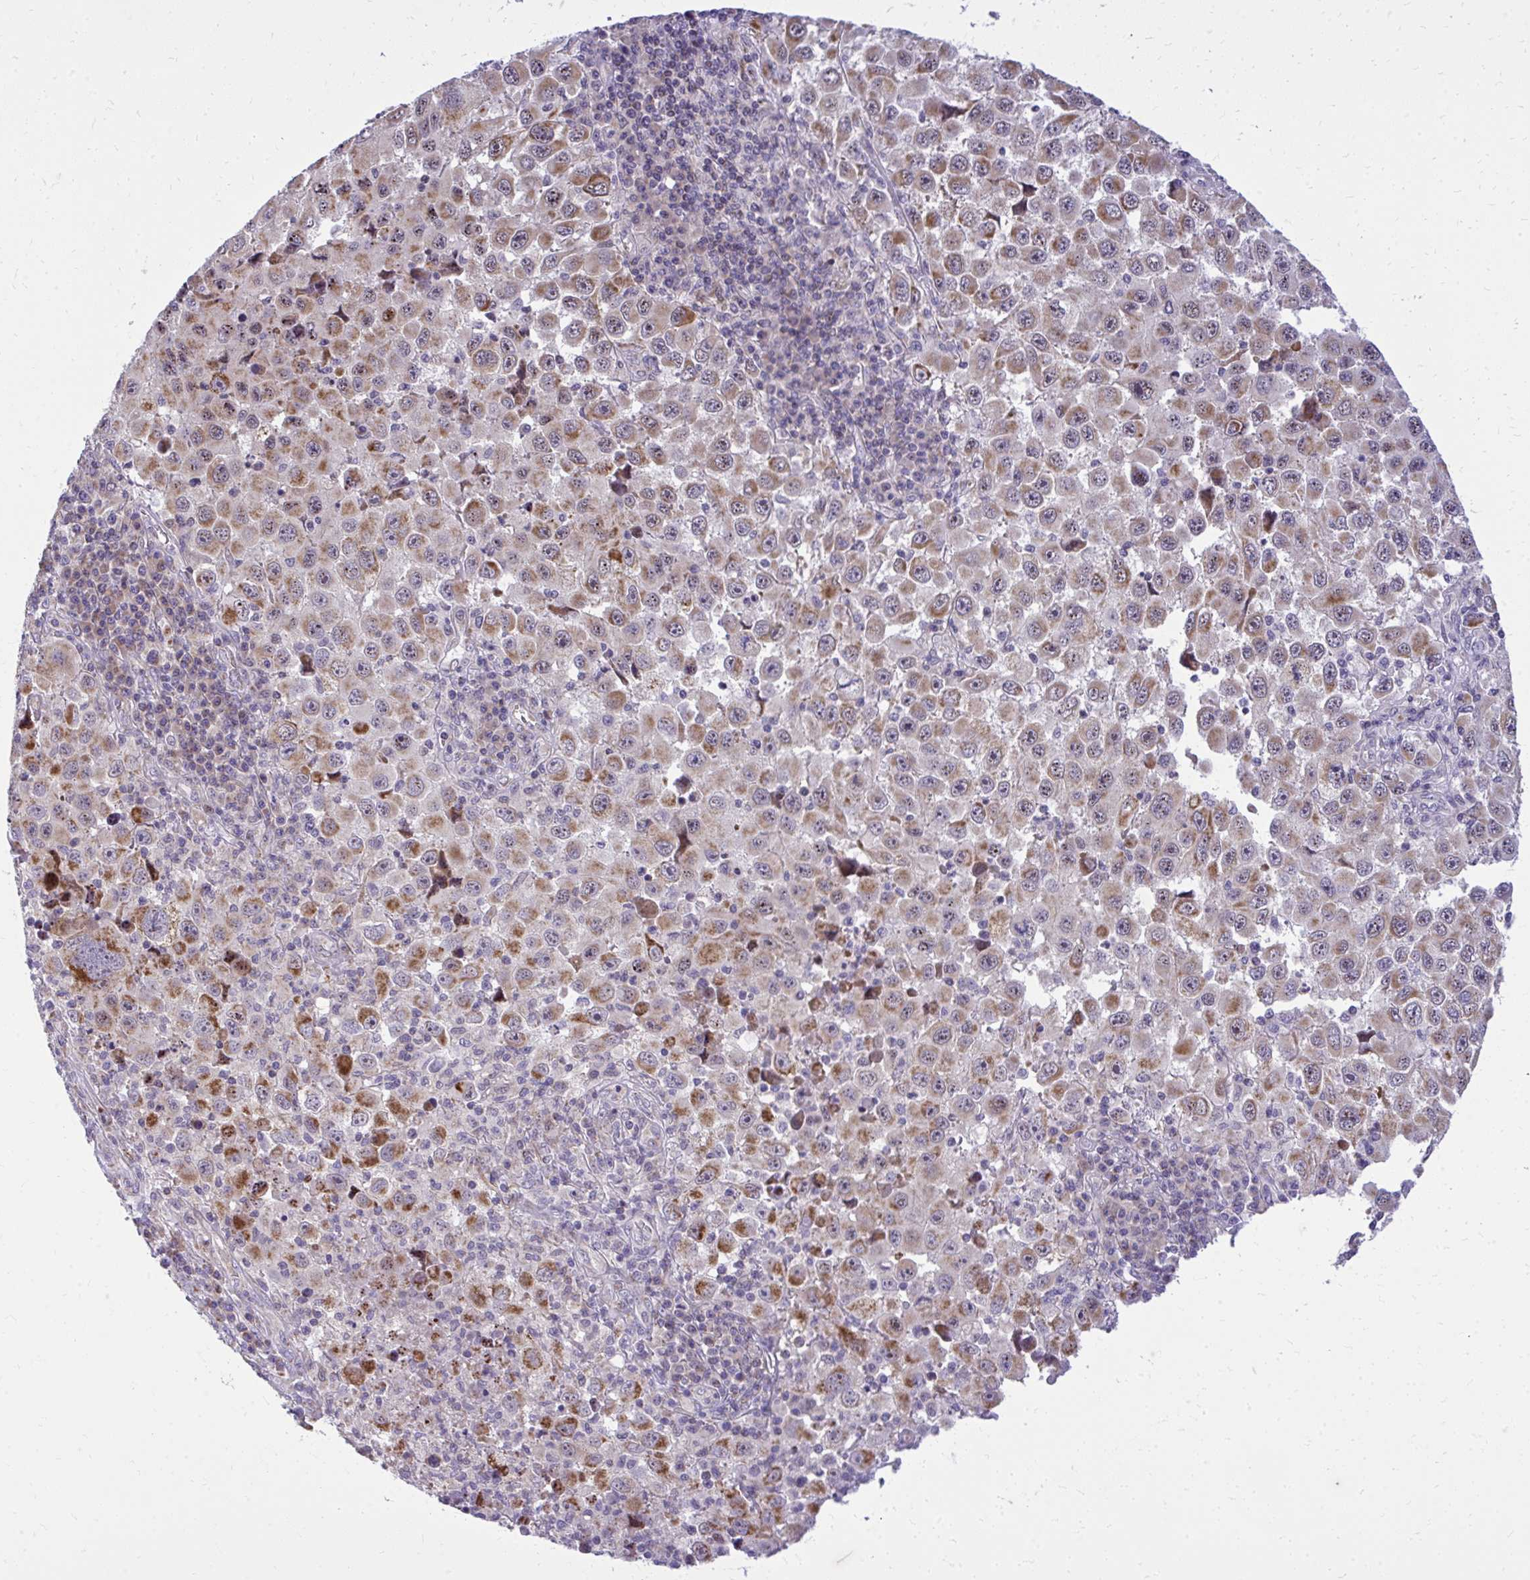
{"staining": {"intensity": "moderate", "quantity": "25%-75%", "location": "cytoplasmic/membranous"}, "tissue": "melanoma", "cell_type": "Tumor cells", "image_type": "cancer", "snomed": [{"axis": "morphology", "description": "Malignant melanoma, Metastatic site"}, {"axis": "topography", "description": "Lymph node"}], "caption": "Immunohistochemical staining of human malignant melanoma (metastatic site) exhibits moderate cytoplasmic/membranous protein staining in about 25%-75% of tumor cells.", "gene": "GPRIN3", "patient": {"sex": "female", "age": 67}}